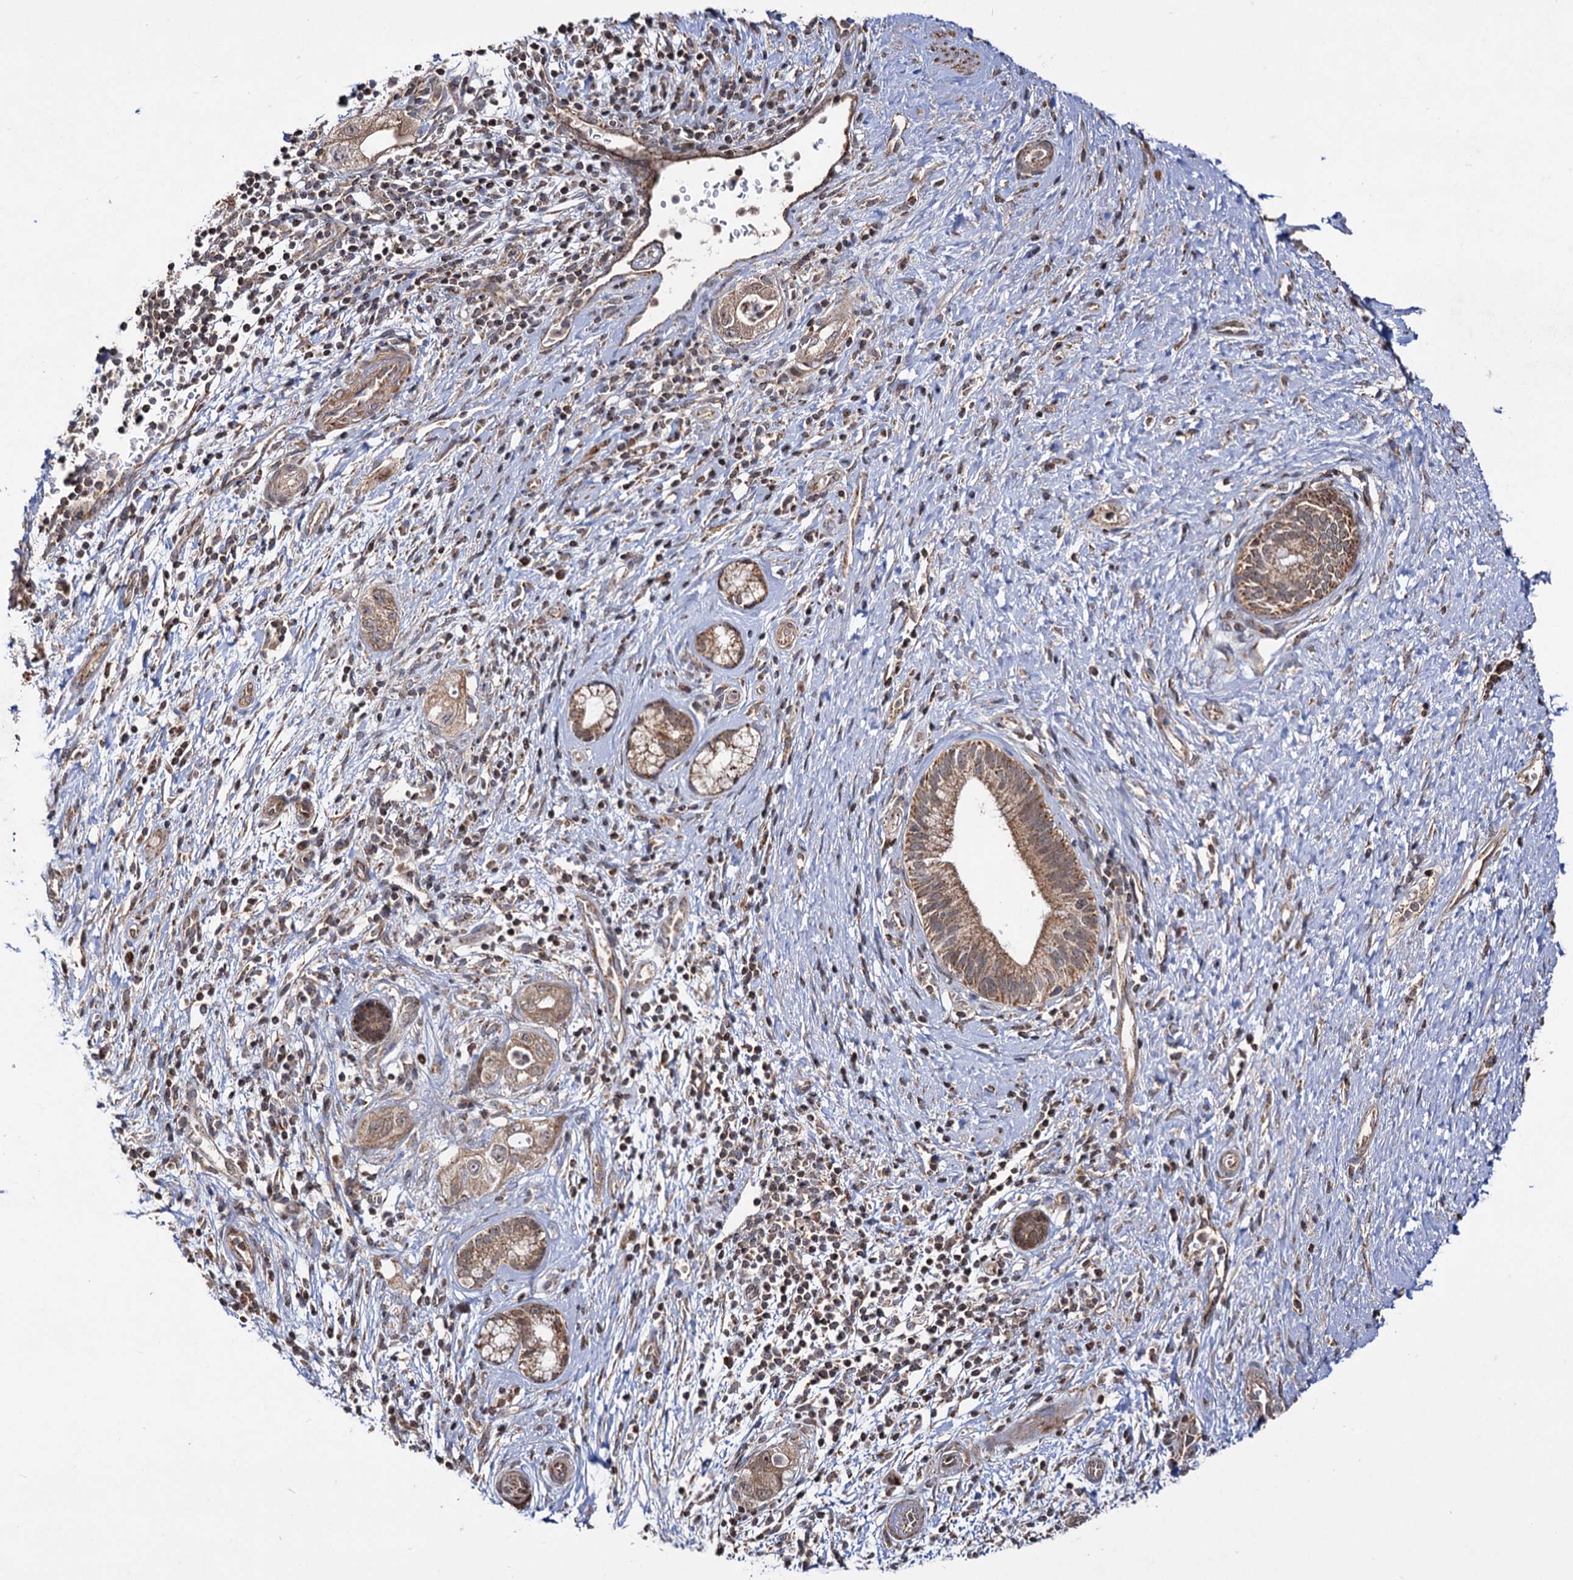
{"staining": {"intensity": "moderate", "quantity": "25%-75%", "location": "cytoplasmic/membranous,nuclear"}, "tissue": "pancreatic cancer", "cell_type": "Tumor cells", "image_type": "cancer", "snomed": [{"axis": "morphology", "description": "Adenocarcinoma, NOS"}, {"axis": "topography", "description": "Pancreas"}], "caption": "Human pancreatic cancer stained with a brown dye exhibits moderate cytoplasmic/membranous and nuclear positive staining in approximately 25%-75% of tumor cells.", "gene": "CEP76", "patient": {"sex": "female", "age": 73}}